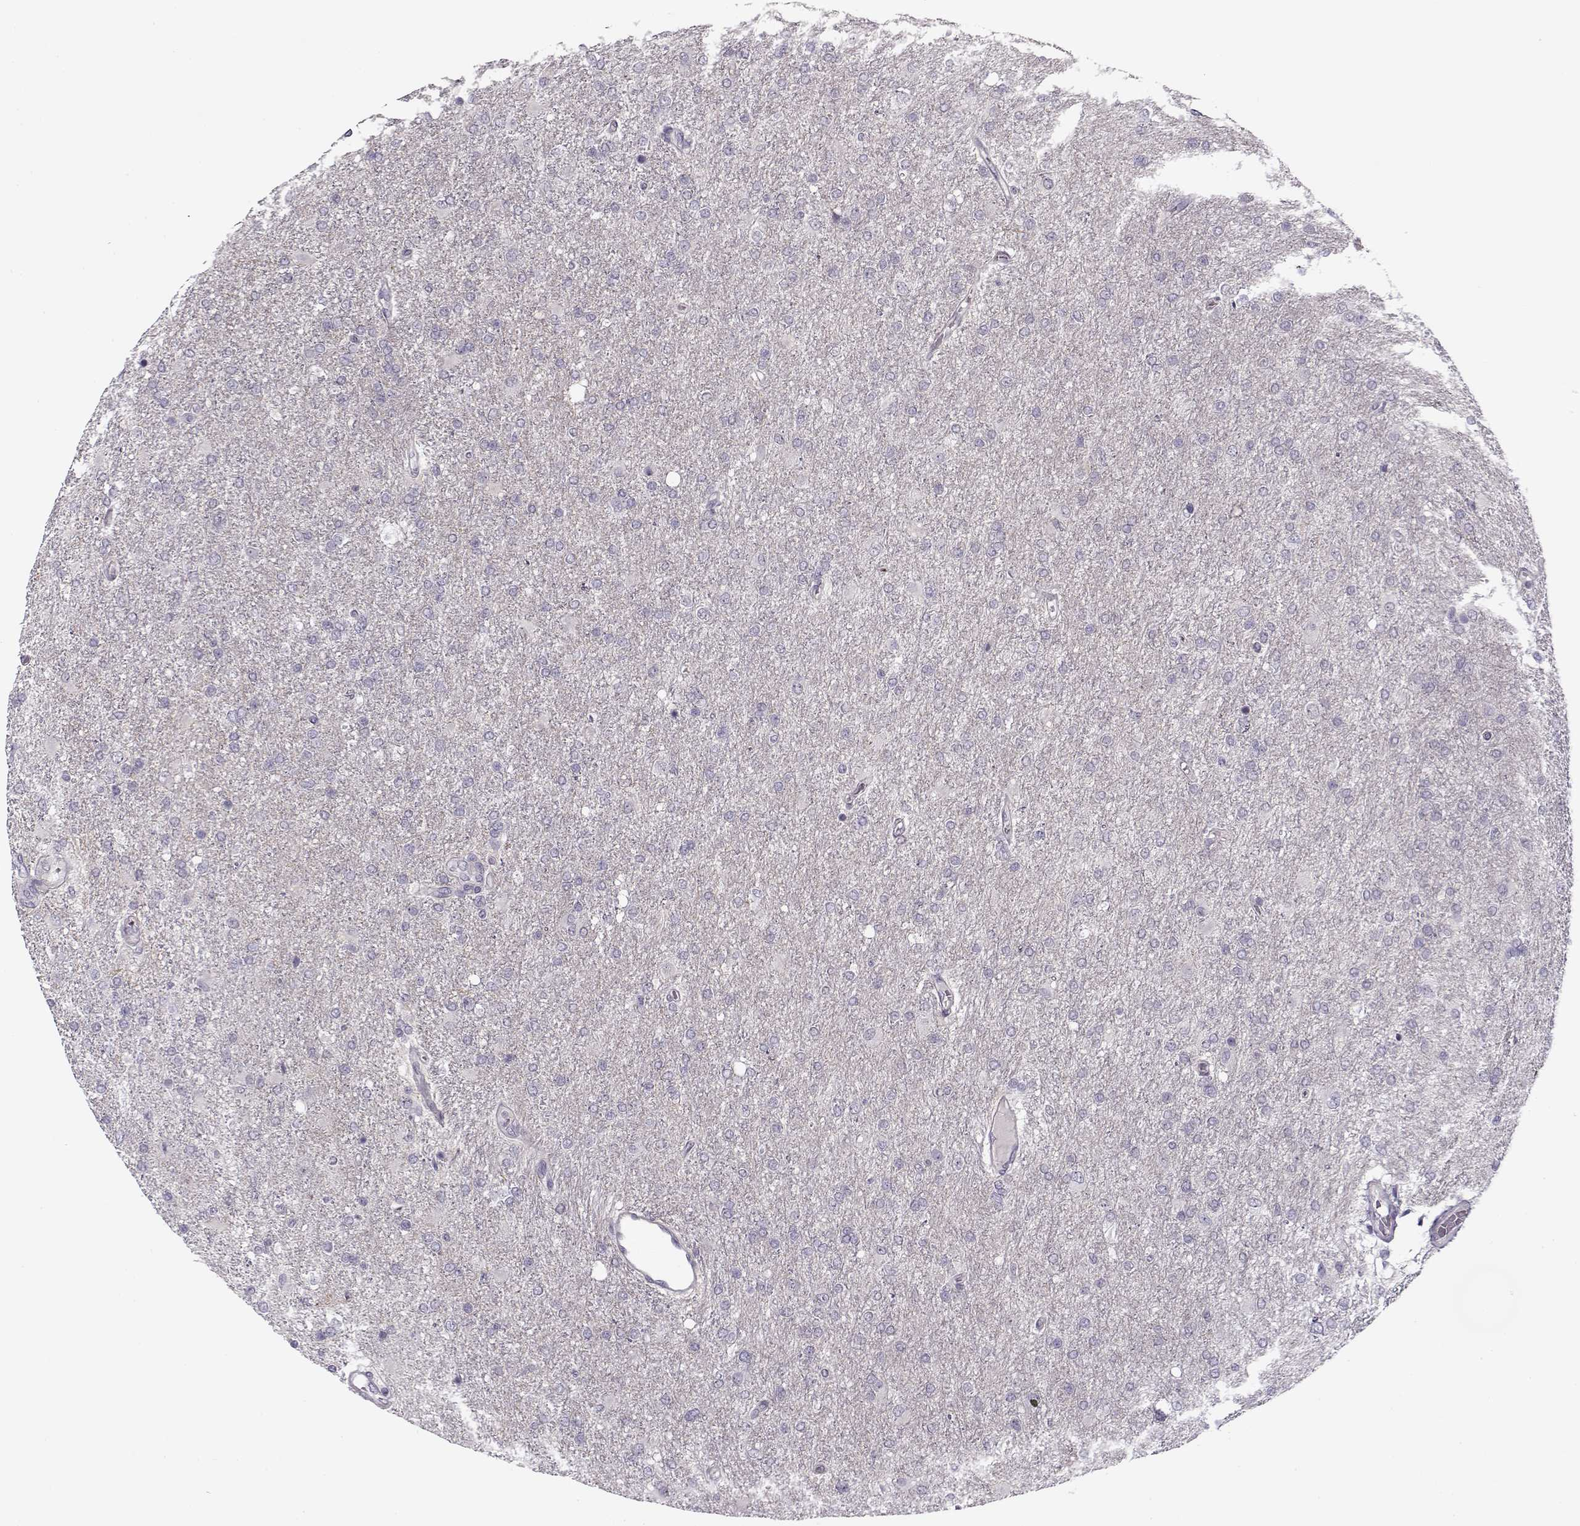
{"staining": {"intensity": "negative", "quantity": "none", "location": "none"}, "tissue": "glioma", "cell_type": "Tumor cells", "image_type": "cancer", "snomed": [{"axis": "morphology", "description": "Glioma, malignant, High grade"}, {"axis": "topography", "description": "Cerebral cortex"}], "caption": "Immunohistochemistry of glioma exhibits no expression in tumor cells. (IHC, brightfield microscopy, high magnification).", "gene": "PNMT", "patient": {"sex": "male", "age": 70}}